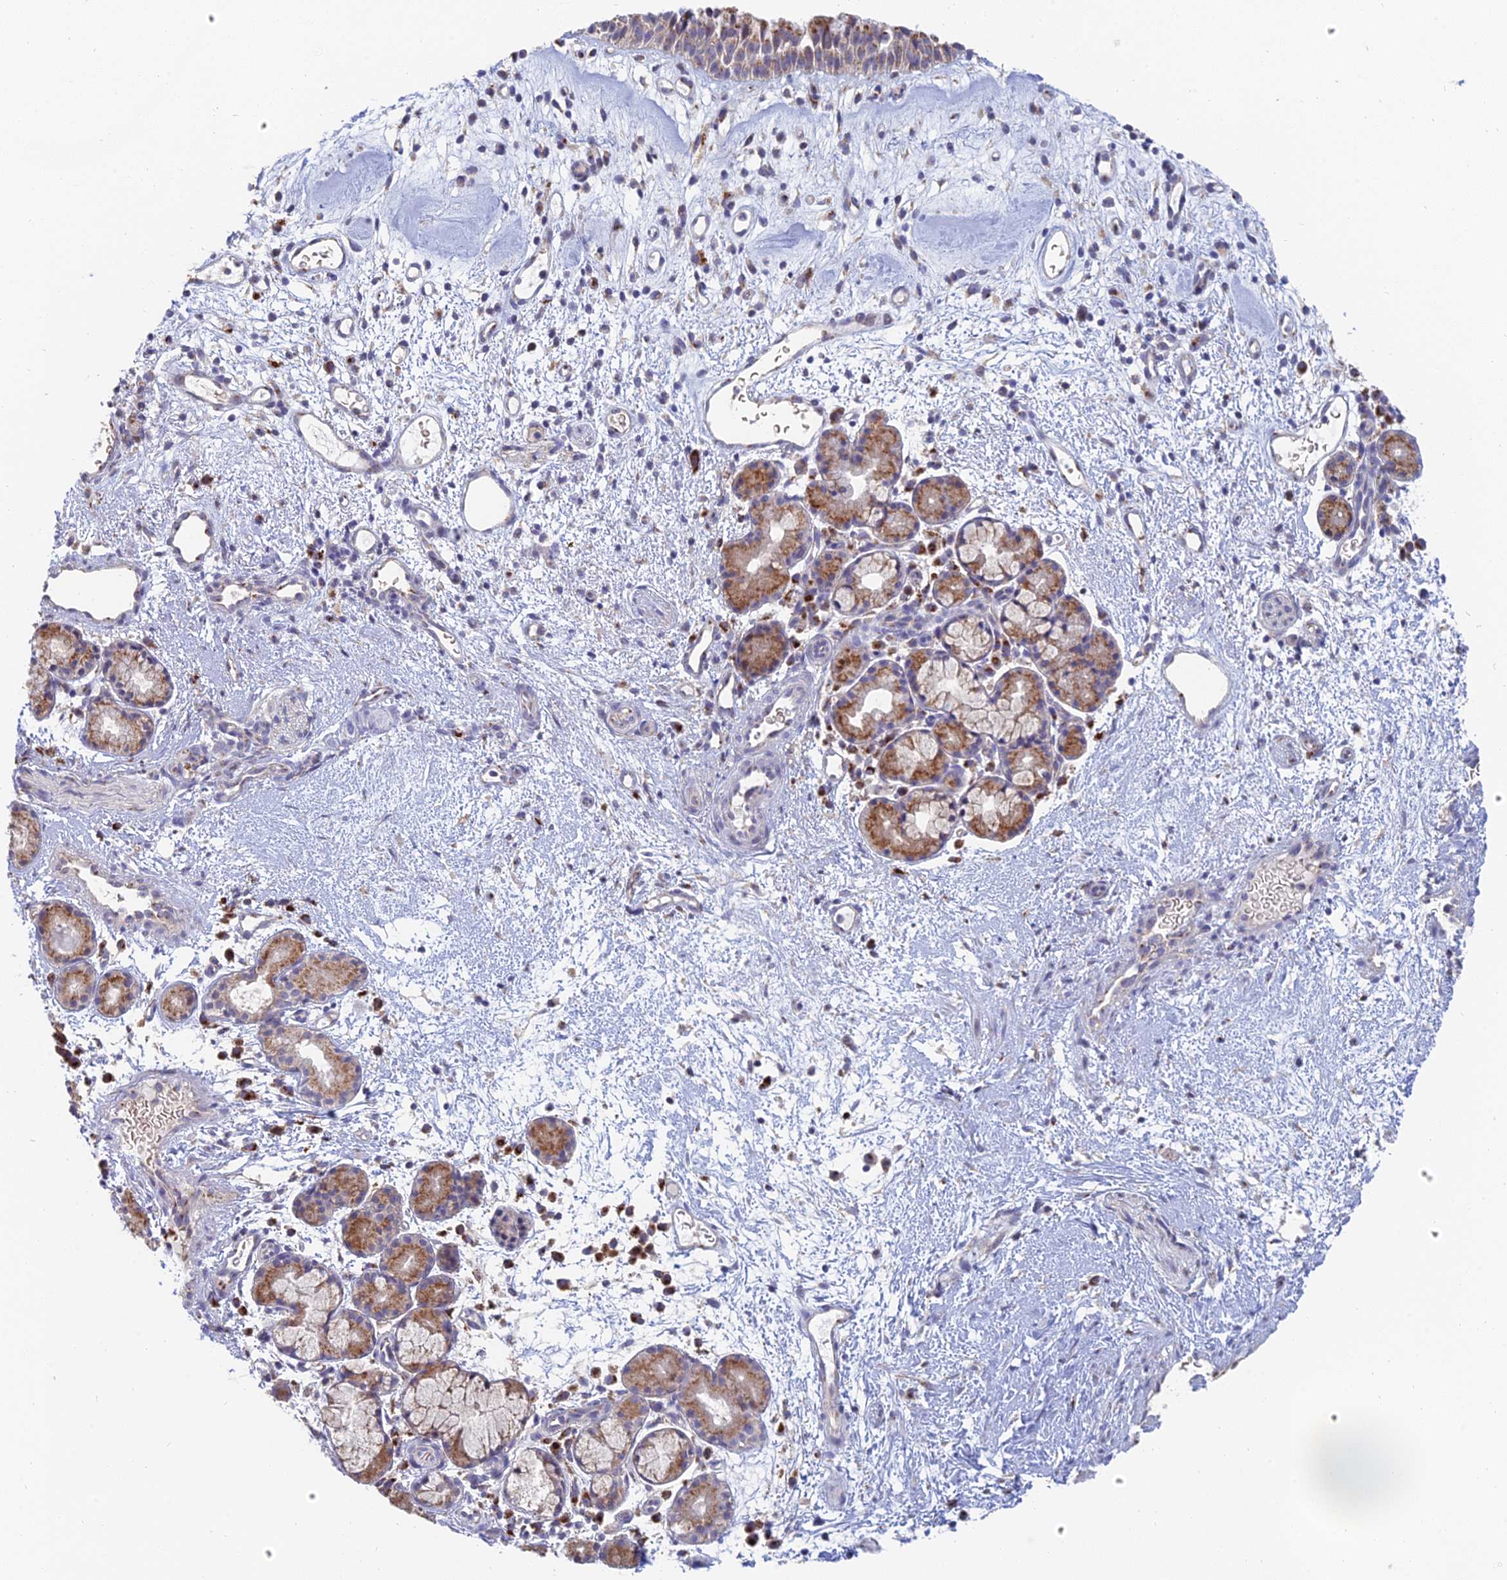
{"staining": {"intensity": "moderate", "quantity": "25%-75%", "location": "cytoplasmic/membranous"}, "tissue": "nasopharynx", "cell_type": "Respiratory epithelial cells", "image_type": "normal", "snomed": [{"axis": "morphology", "description": "Normal tissue, NOS"}, {"axis": "topography", "description": "Nasopharynx"}], "caption": "High-power microscopy captured an immunohistochemistry photomicrograph of benign nasopharynx, revealing moderate cytoplasmic/membranous positivity in approximately 25%-75% of respiratory epithelial cells.", "gene": "ENSG00000267561", "patient": {"sex": "male", "age": 82}}